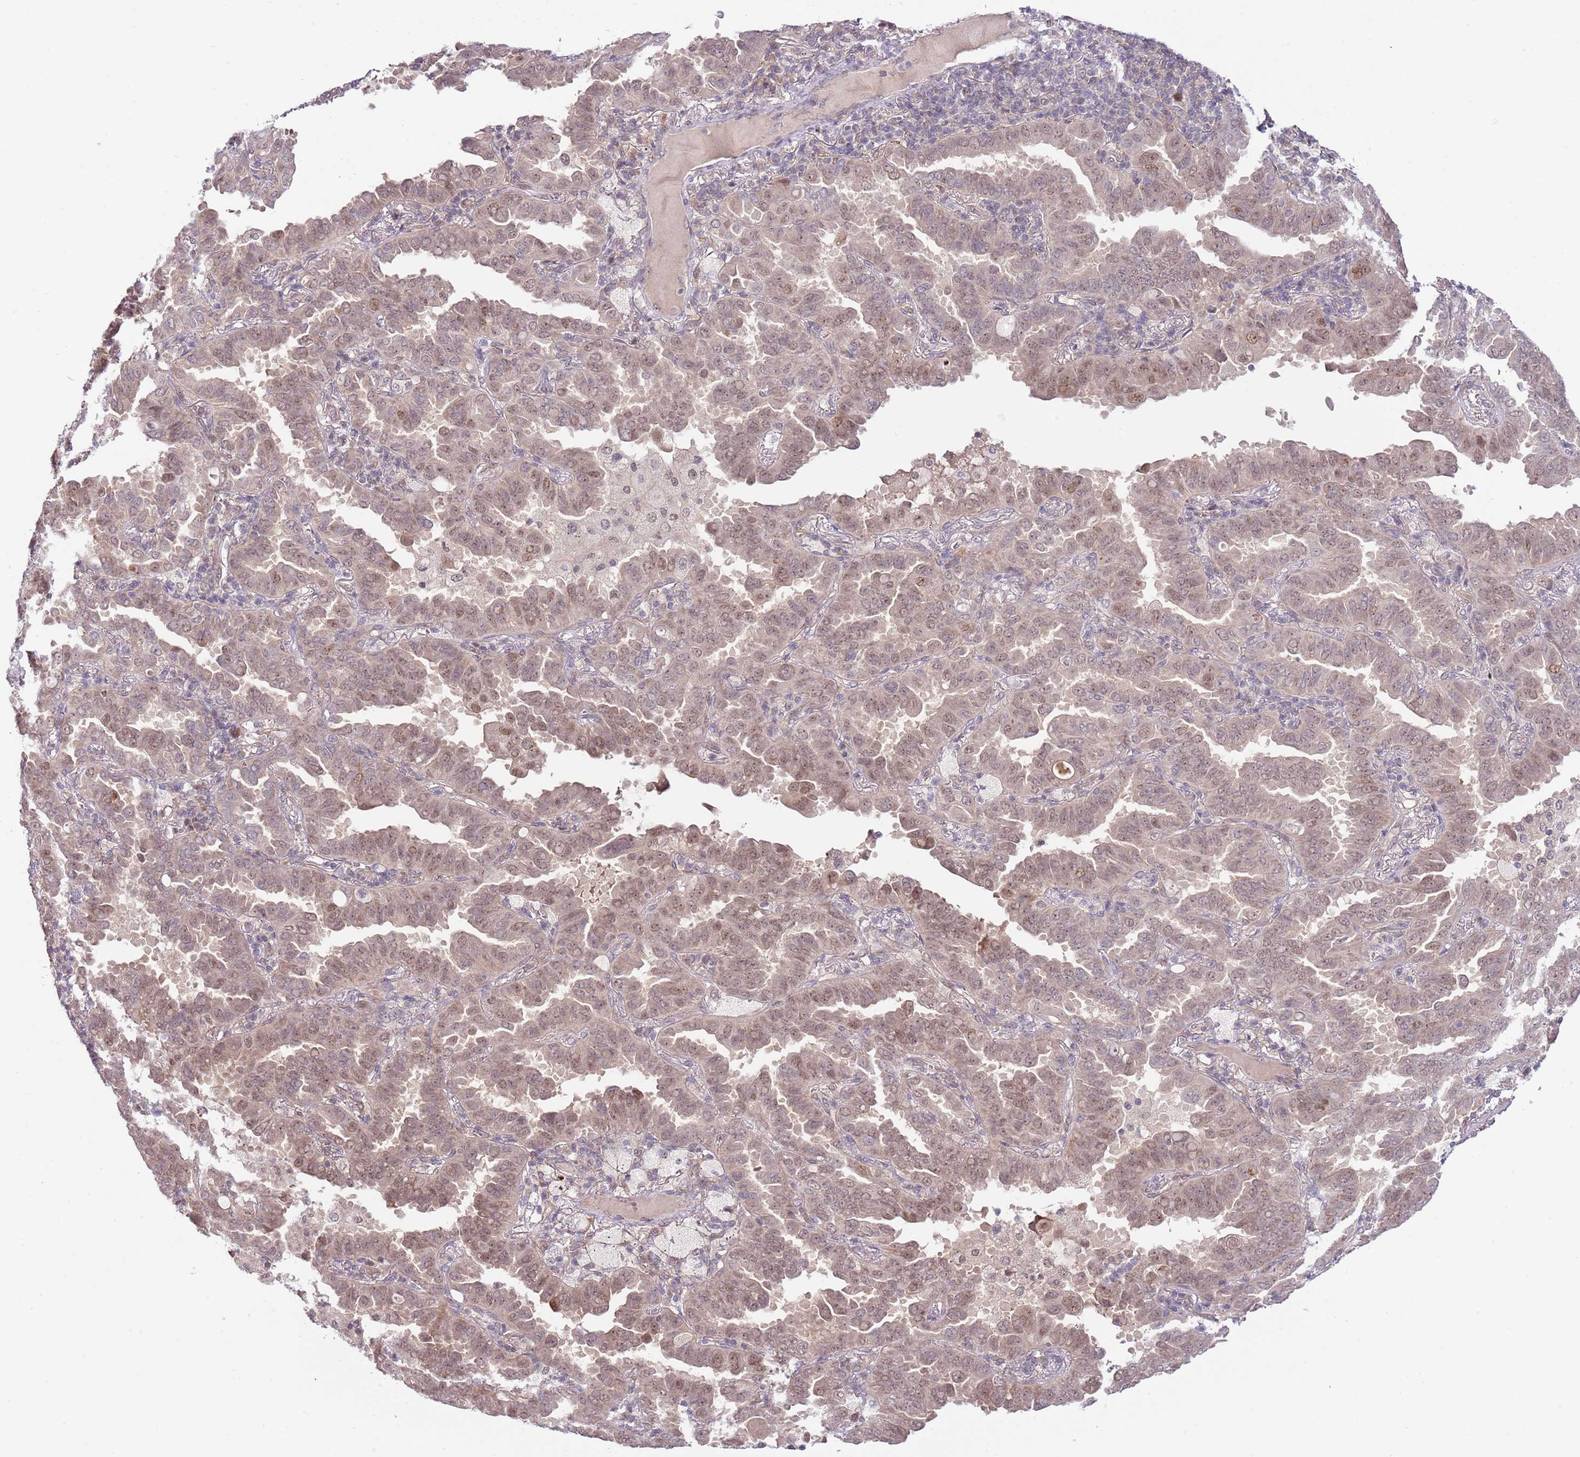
{"staining": {"intensity": "weak", "quantity": ">75%", "location": "cytoplasmic/membranous,nuclear"}, "tissue": "lung cancer", "cell_type": "Tumor cells", "image_type": "cancer", "snomed": [{"axis": "morphology", "description": "Adenocarcinoma, NOS"}, {"axis": "topography", "description": "Lung"}], "caption": "Protein expression analysis of human lung adenocarcinoma reveals weak cytoplasmic/membranous and nuclear staining in about >75% of tumor cells.", "gene": "CHD1", "patient": {"sex": "male", "age": 64}}